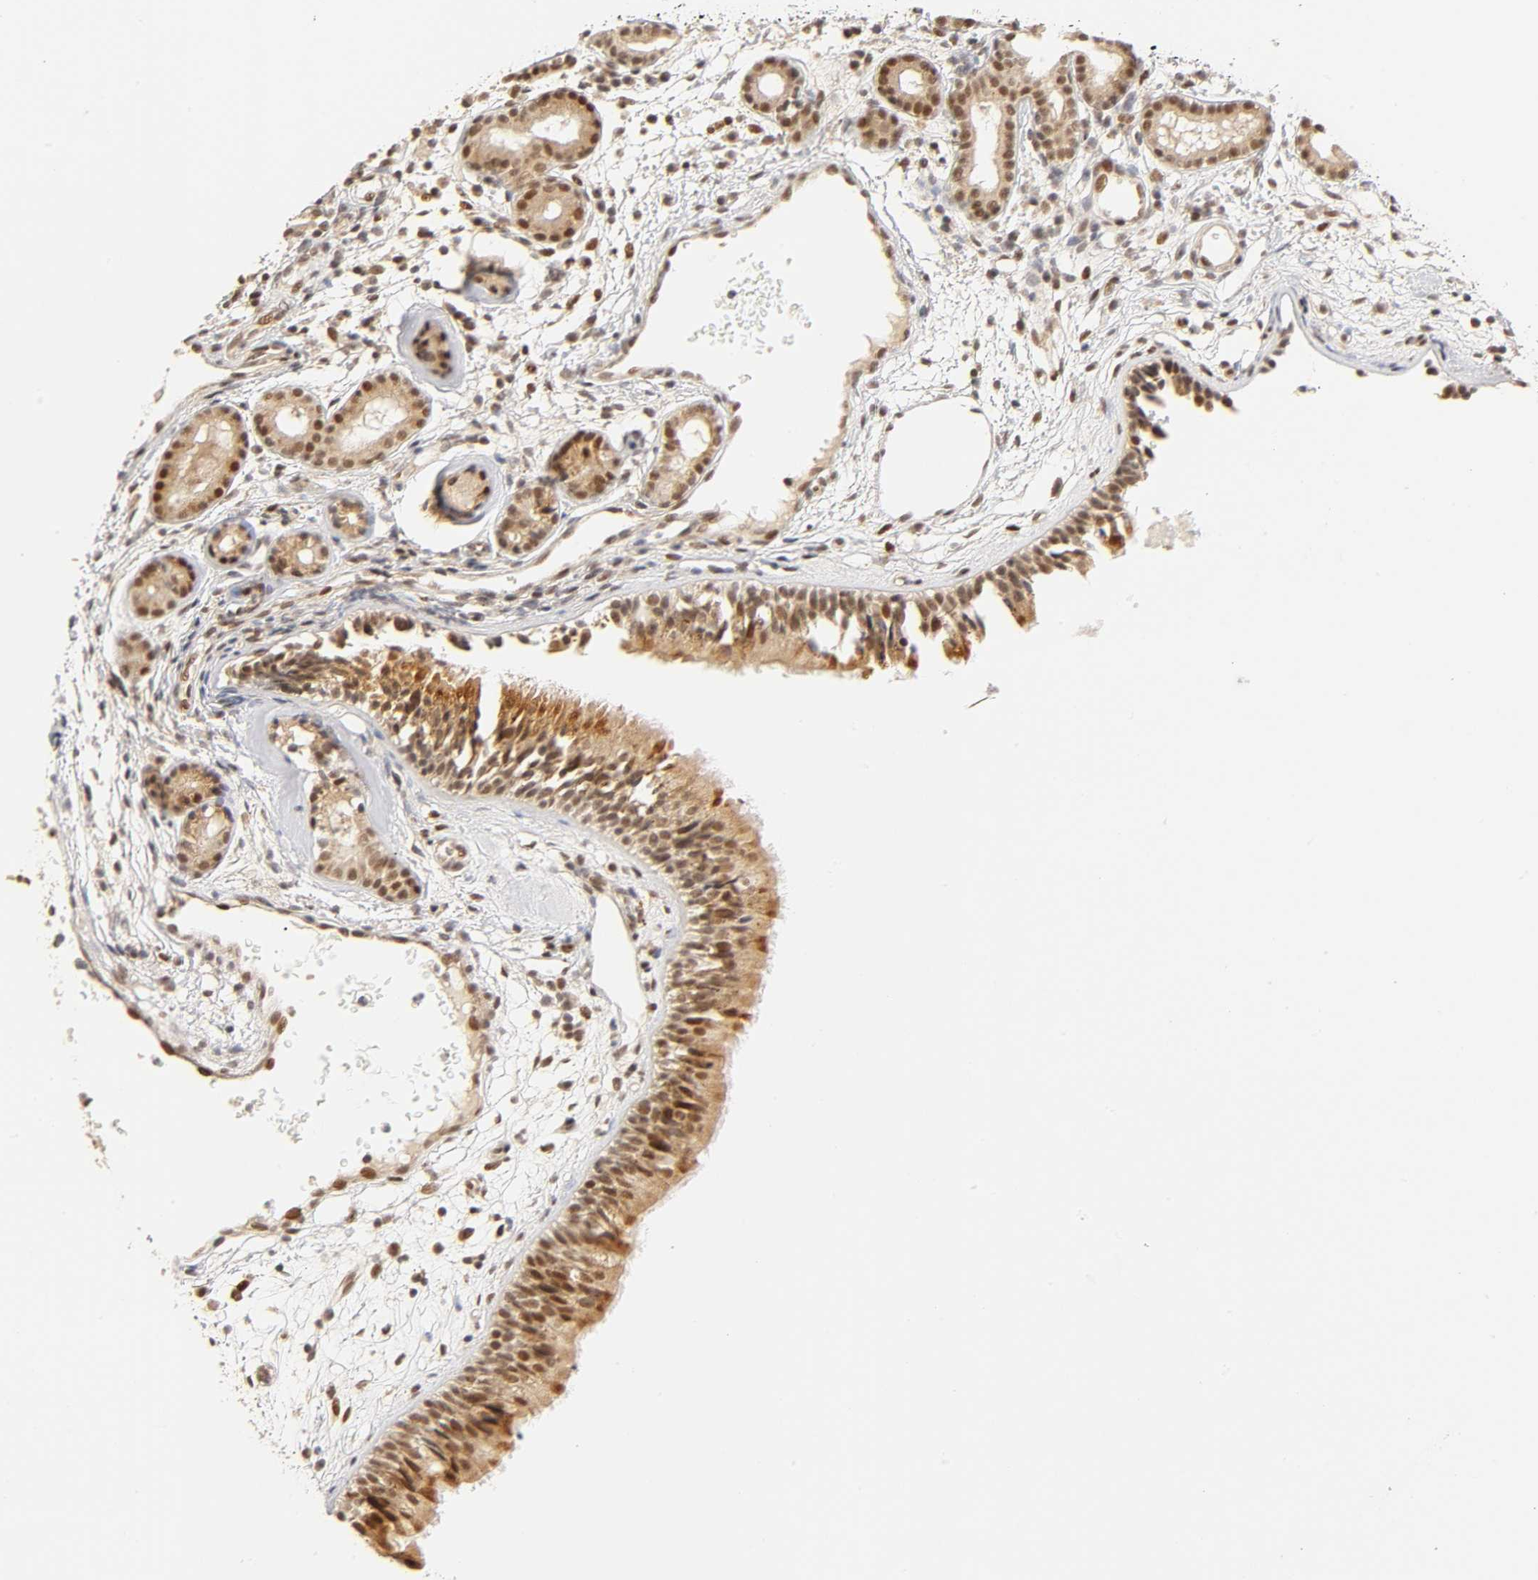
{"staining": {"intensity": "moderate", "quantity": ">75%", "location": "cytoplasmic/membranous,nuclear"}, "tissue": "nasopharynx", "cell_type": "Respiratory epithelial cells", "image_type": "normal", "snomed": [{"axis": "morphology", "description": "Normal tissue, NOS"}, {"axis": "morphology", "description": "Inflammation, NOS"}, {"axis": "topography", "description": "Nasopharynx"}], "caption": "Immunohistochemical staining of normal human nasopharynx reveals moderate cytoplasmic/membranous,nuclear protein expression in about >75% of respiratory epithelial cells. The staining was performed using DAB (3,3'-diaminobenzidine) to visualize the protein expression in brown, while the nuclei were stained in blue with hematoxylin (Magnification: 20x).", "gene": "TAF10", "patient": {"sex": "female", "age": 55}}